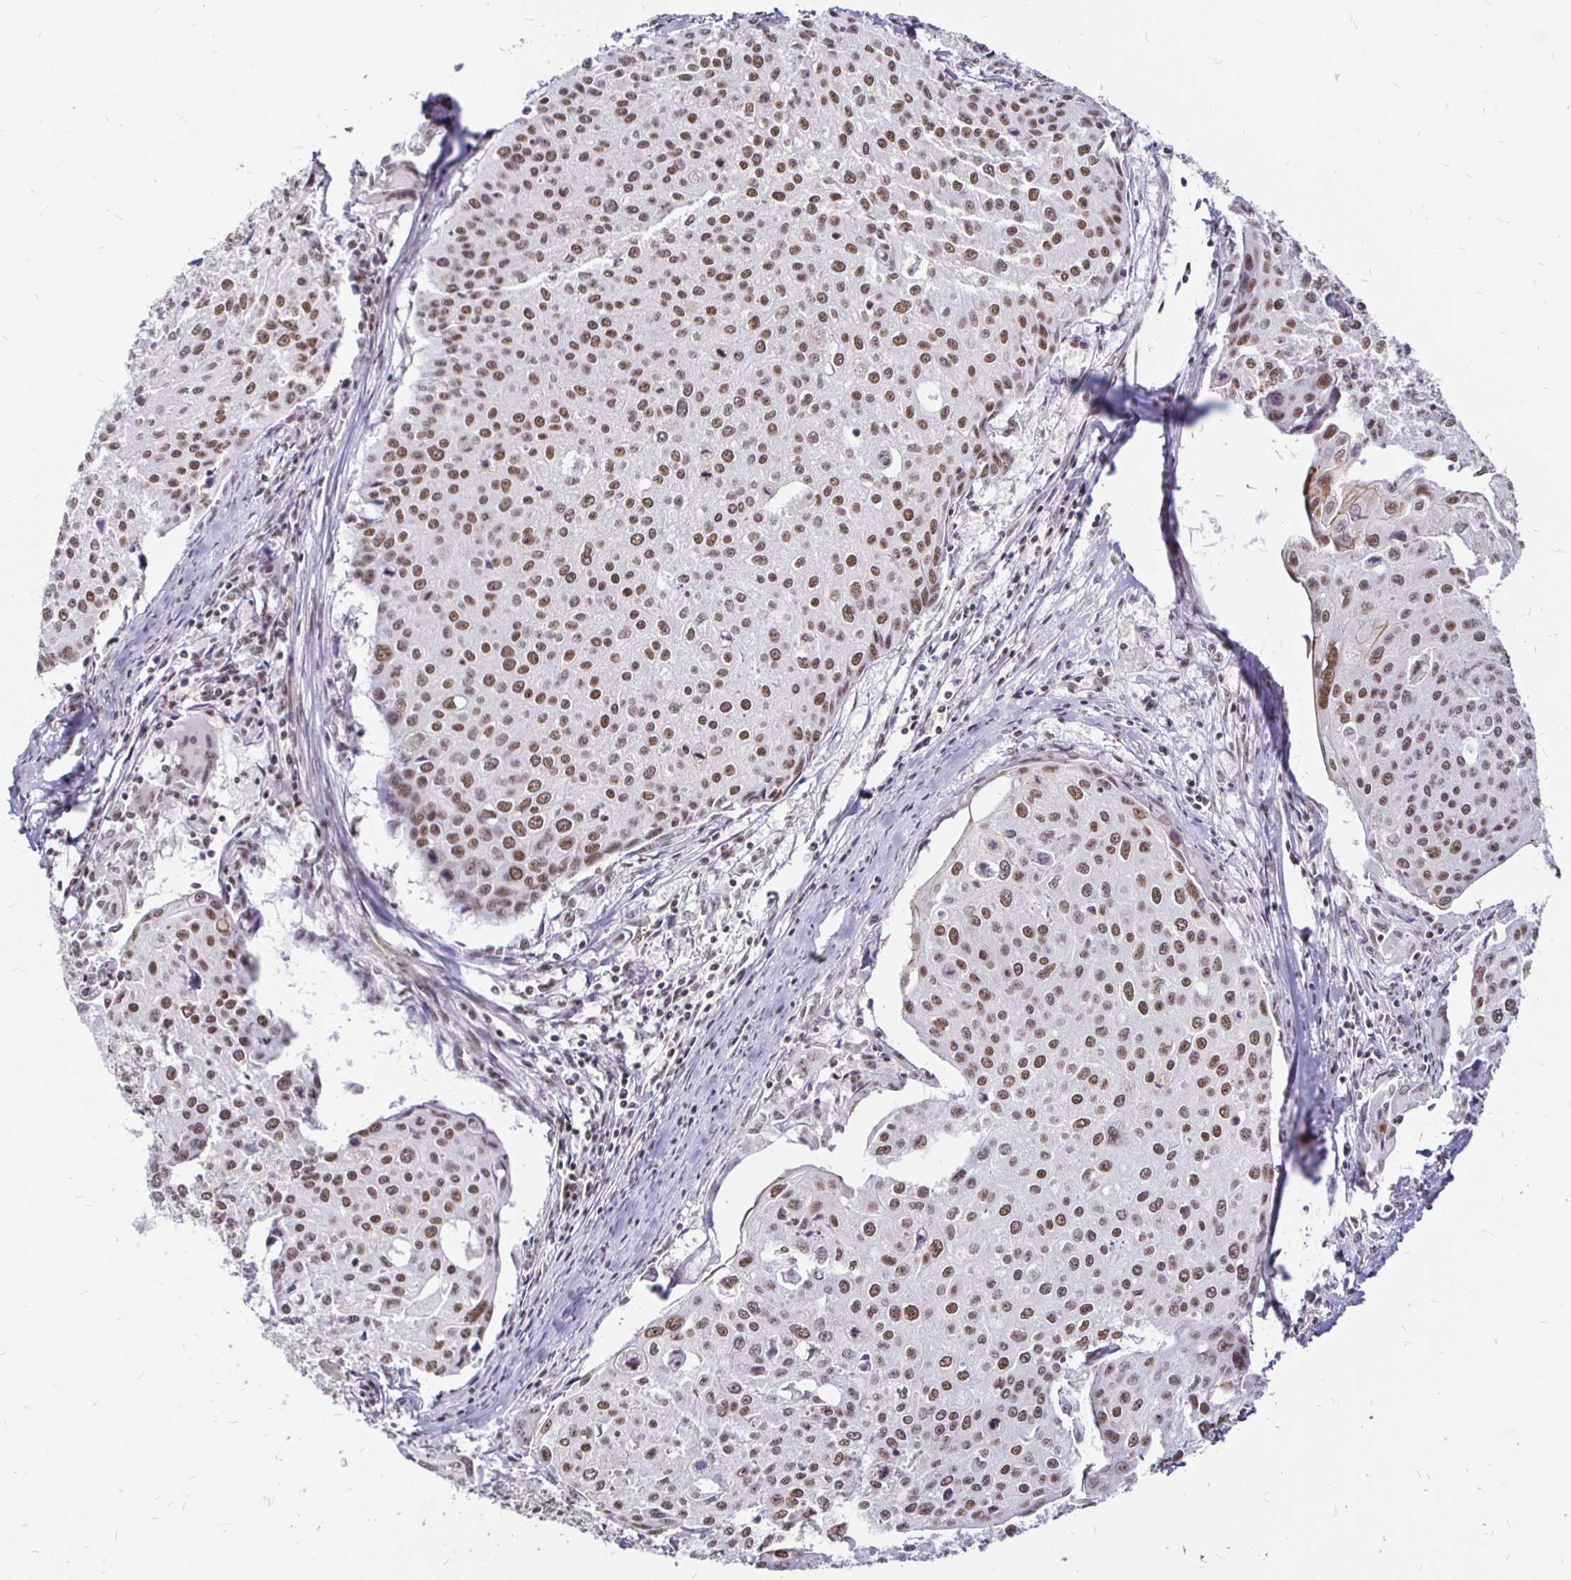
{"staining": {"intensity": "moderate", "quantity": ">75%", "location": "nuclear"}, "tissue": "cervical cancer", "cell_type": "Tumor cells", "image_type": "cancer", "snomed": [{"axis": "morphology", "description": "Squamous cell carcinoma, NOS"}, {"axis": "topography", "description": "Cervix"}], "caption": "Immunohistochemical staining of cervical cancer reveals medium levels of moderate nuclear protein positivity in about >75% of tumor cells.", "gene": "SIN3A", "patient": {"sex": "female", "age": 38}}